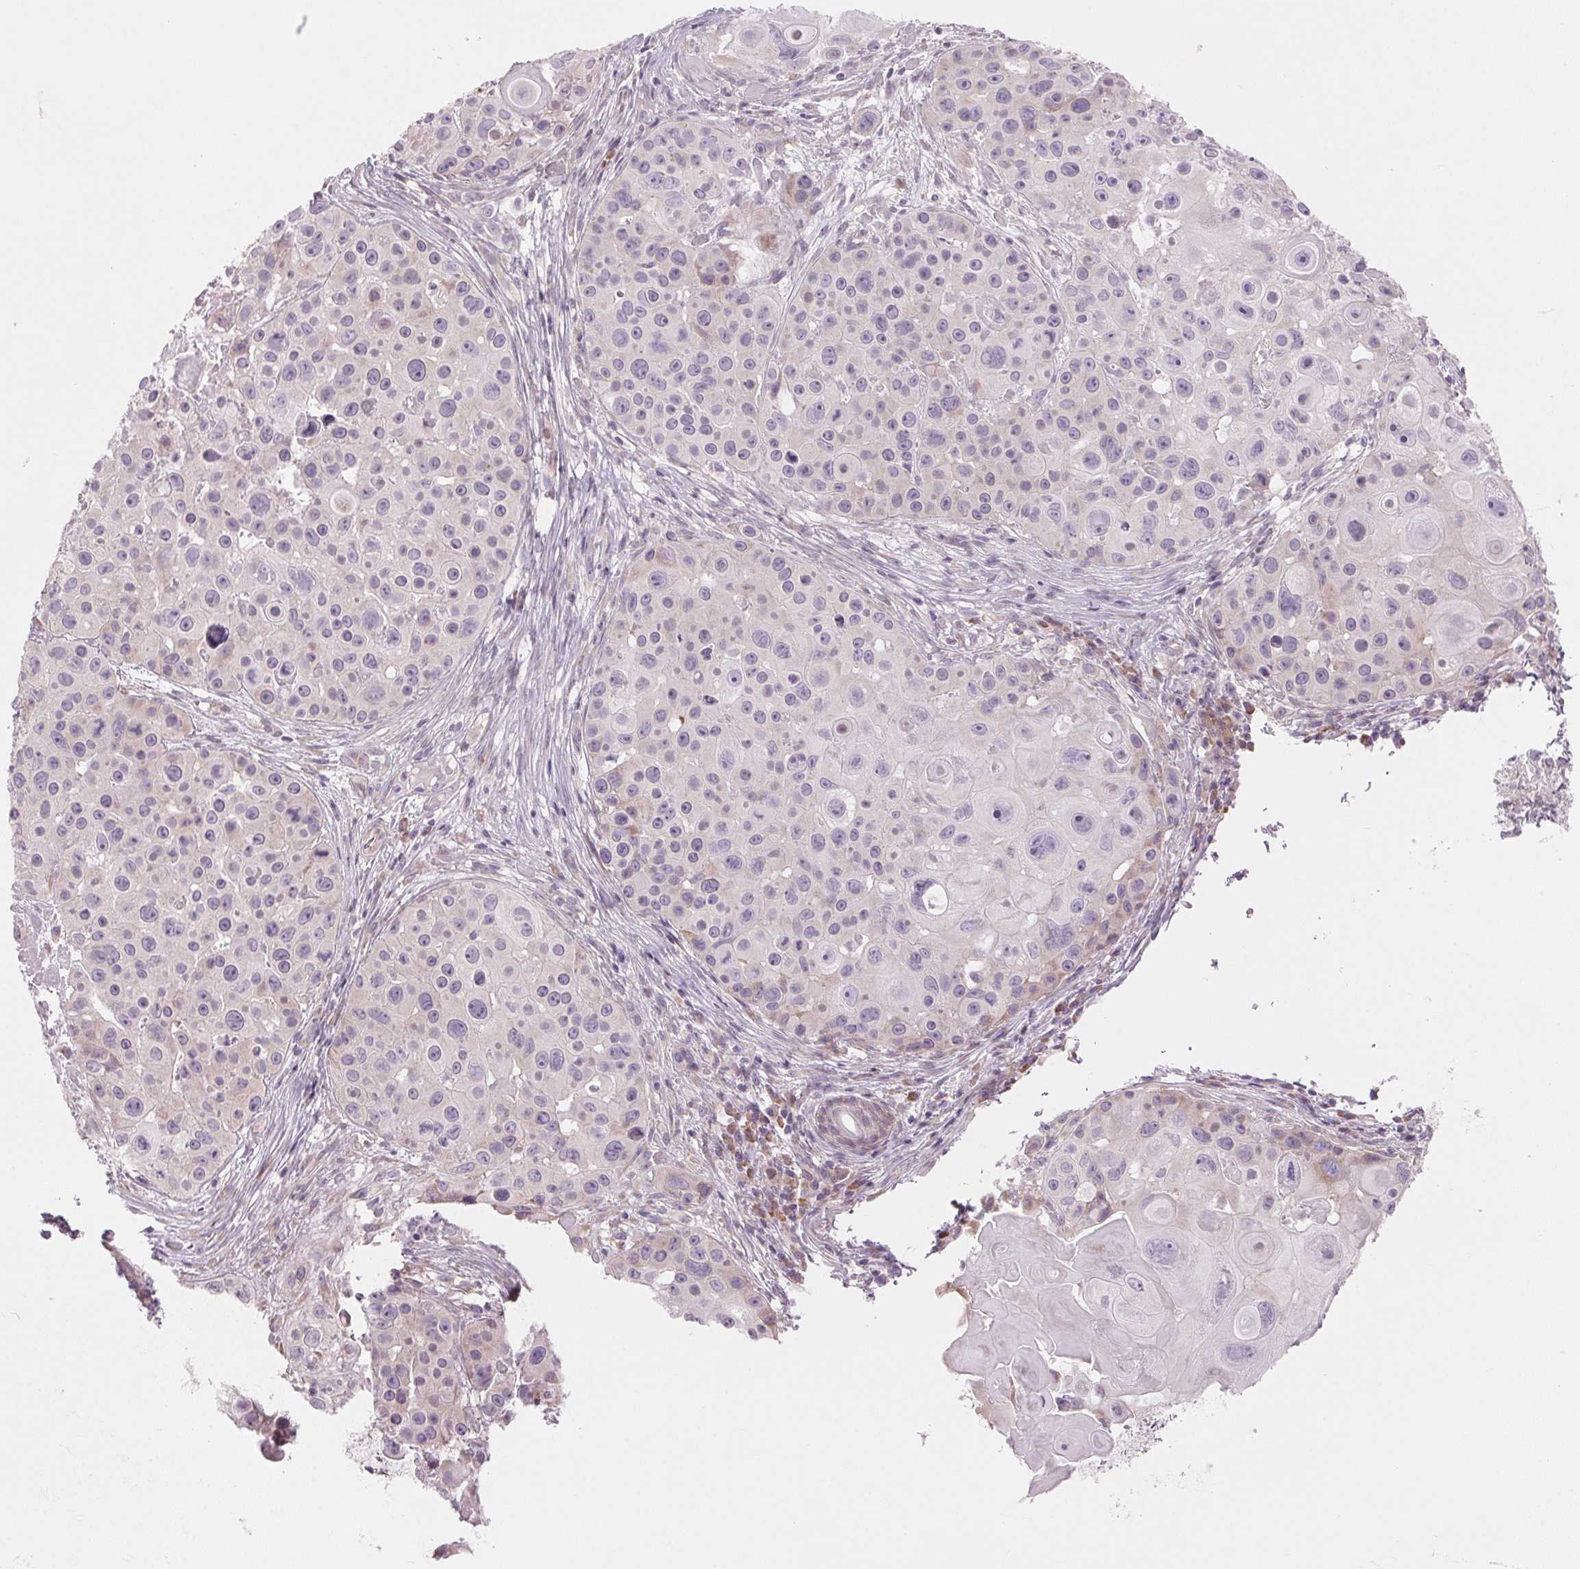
{"staining": {"intensity": "negative", "quantity": "none", "location": "none"}, "tissue": "skin cancer", "cell_type": "Tumor cells", "image_type": "cancer", "snomed": [{"axis": "morphology", "description": "Squamous cell carcinoma, NOS"}, {"axis": "topography", "description": "Skin"}], "caption": "Tumor cells are negative for brown protein staining in skin cancer (squamous cell carcinoma).", "gene": "GNMT", "patient": {"sex": "male", "age": 92}}